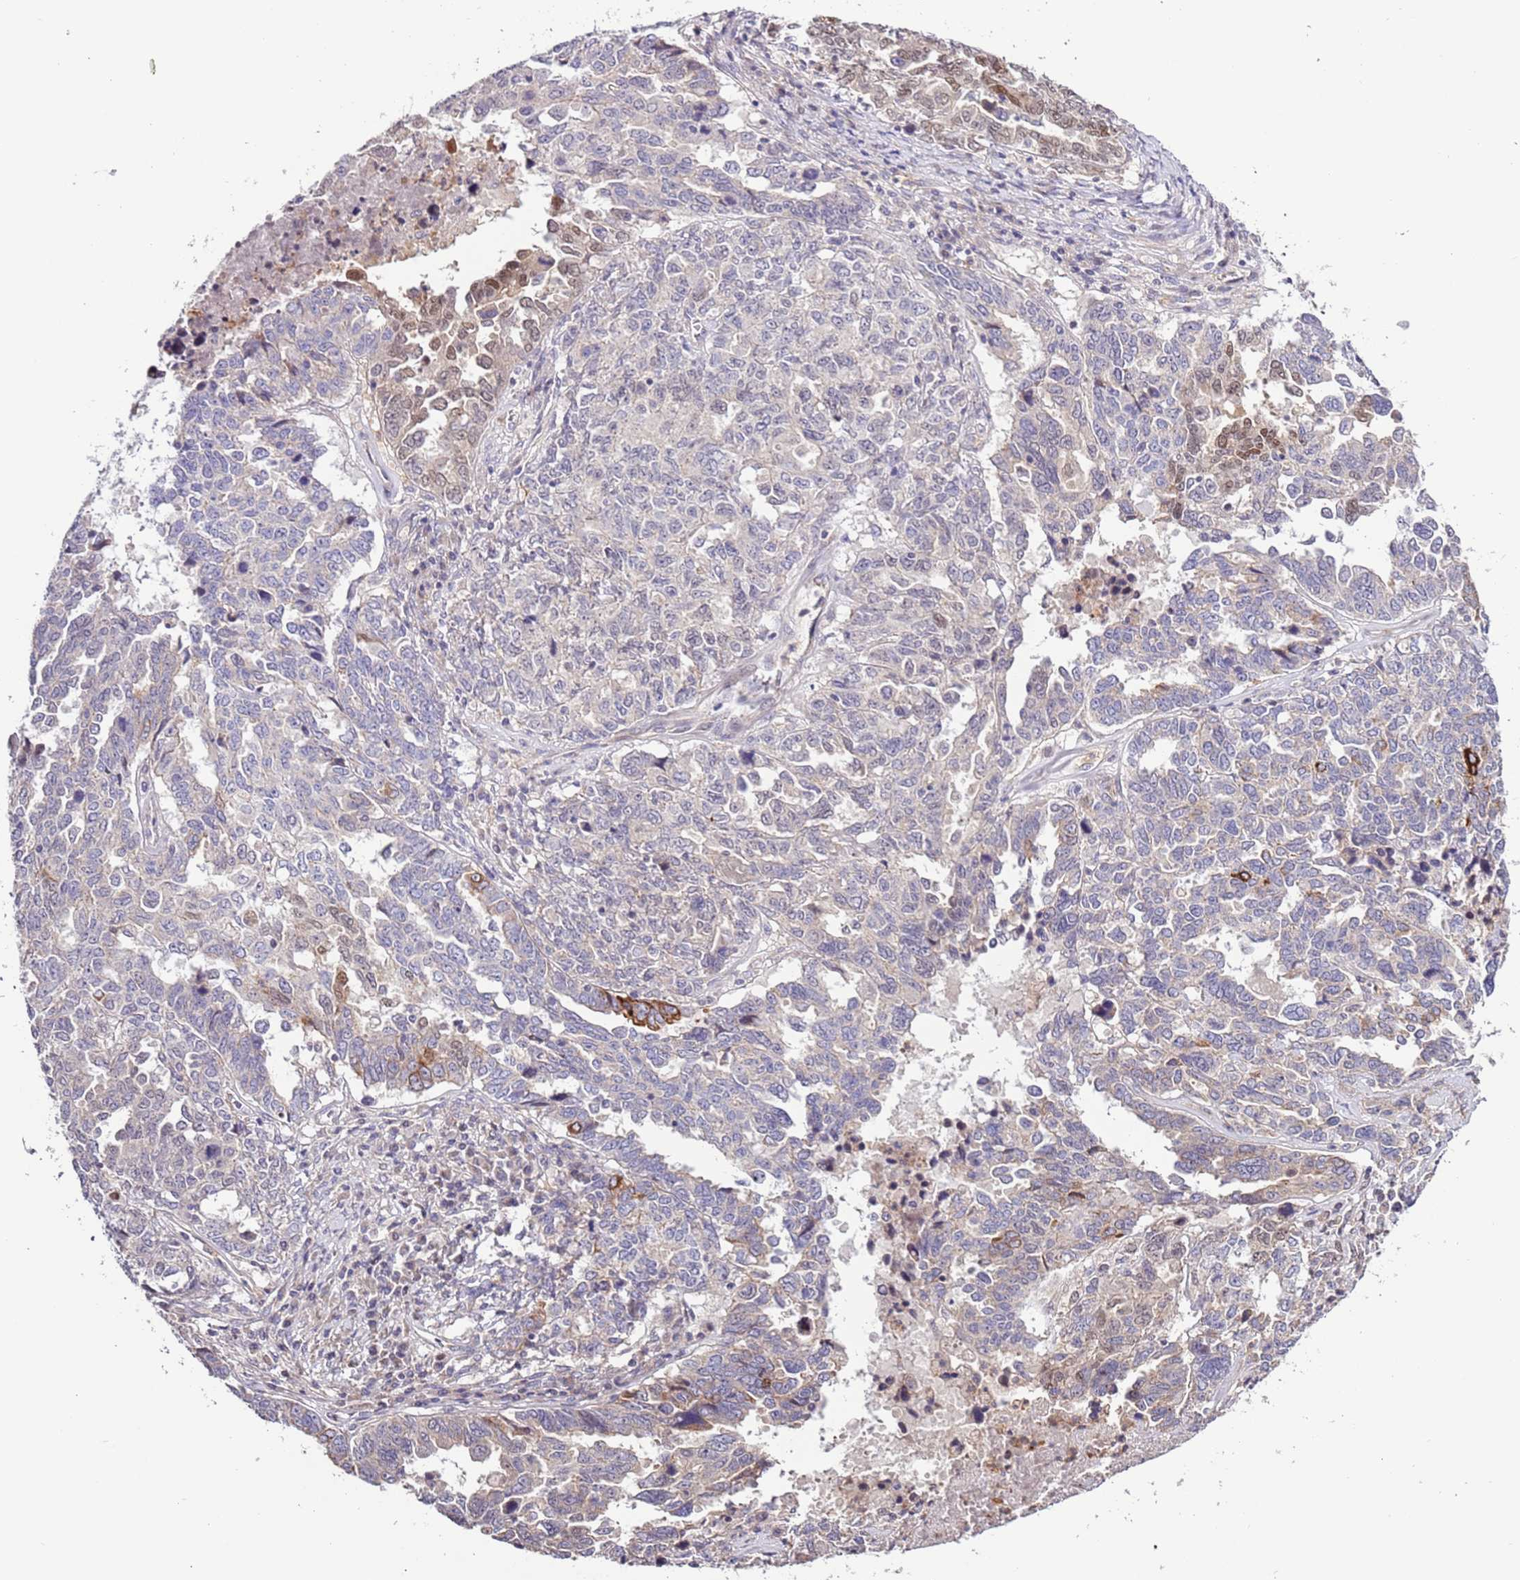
{"staining": {"intensity": "negative", "quantity": "none", "location": "none"}, "tissue": "ovarian cancer", "cell_type": "Tumor cells", "image_type": "cancer", "snomed": [{"axis": "morphology", "description": "Carcinoma, endometroid"}, {"axis": "topography", "description": "Ovary"}], "caption": "Tumor cells are negative for brown protein staining in ovarian cancer.", "gene": "LAMB4", "patient": {"sex": "female", "age": 62}}